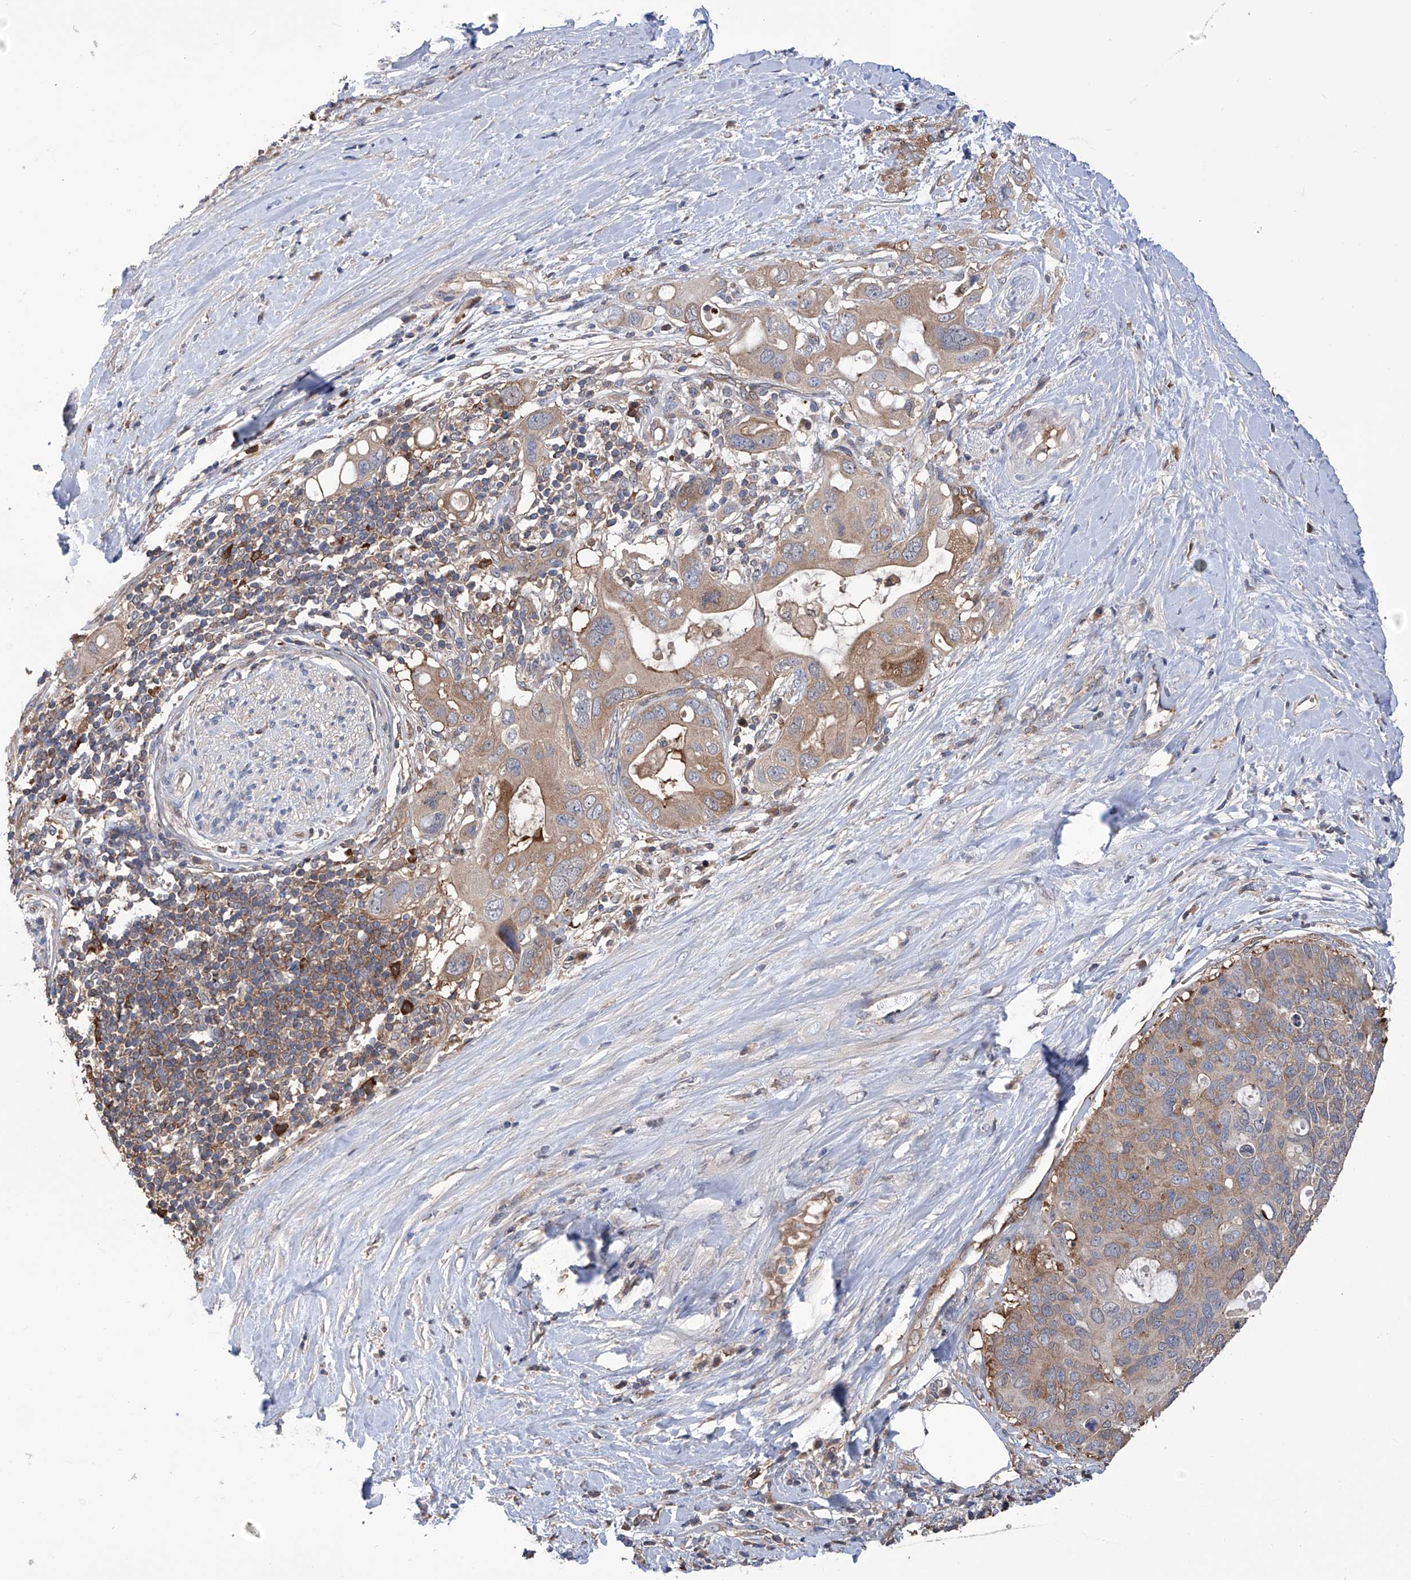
{"staining": {"intensity": "weak", "quantity": ">75%", "location": "cytoplasmic/membranous"}, "tissue": "pancreatic cancer", "cell_type": "Tumor cells", "image_type": "cancer", "snomed": [{"axis": "morphology", "description": "Adenocarcinoma, NOS"}, {"axis": "topography", "description": "Pancreas"}], "caption": "Pancreatic cancer was stained to show a protein in brown. There is low levels of weak cytoplasmic/membranous positivity in about >75% of tumor cells.", "gene": "NUDT17", "patient": {"sex": "female", "age": 56}}